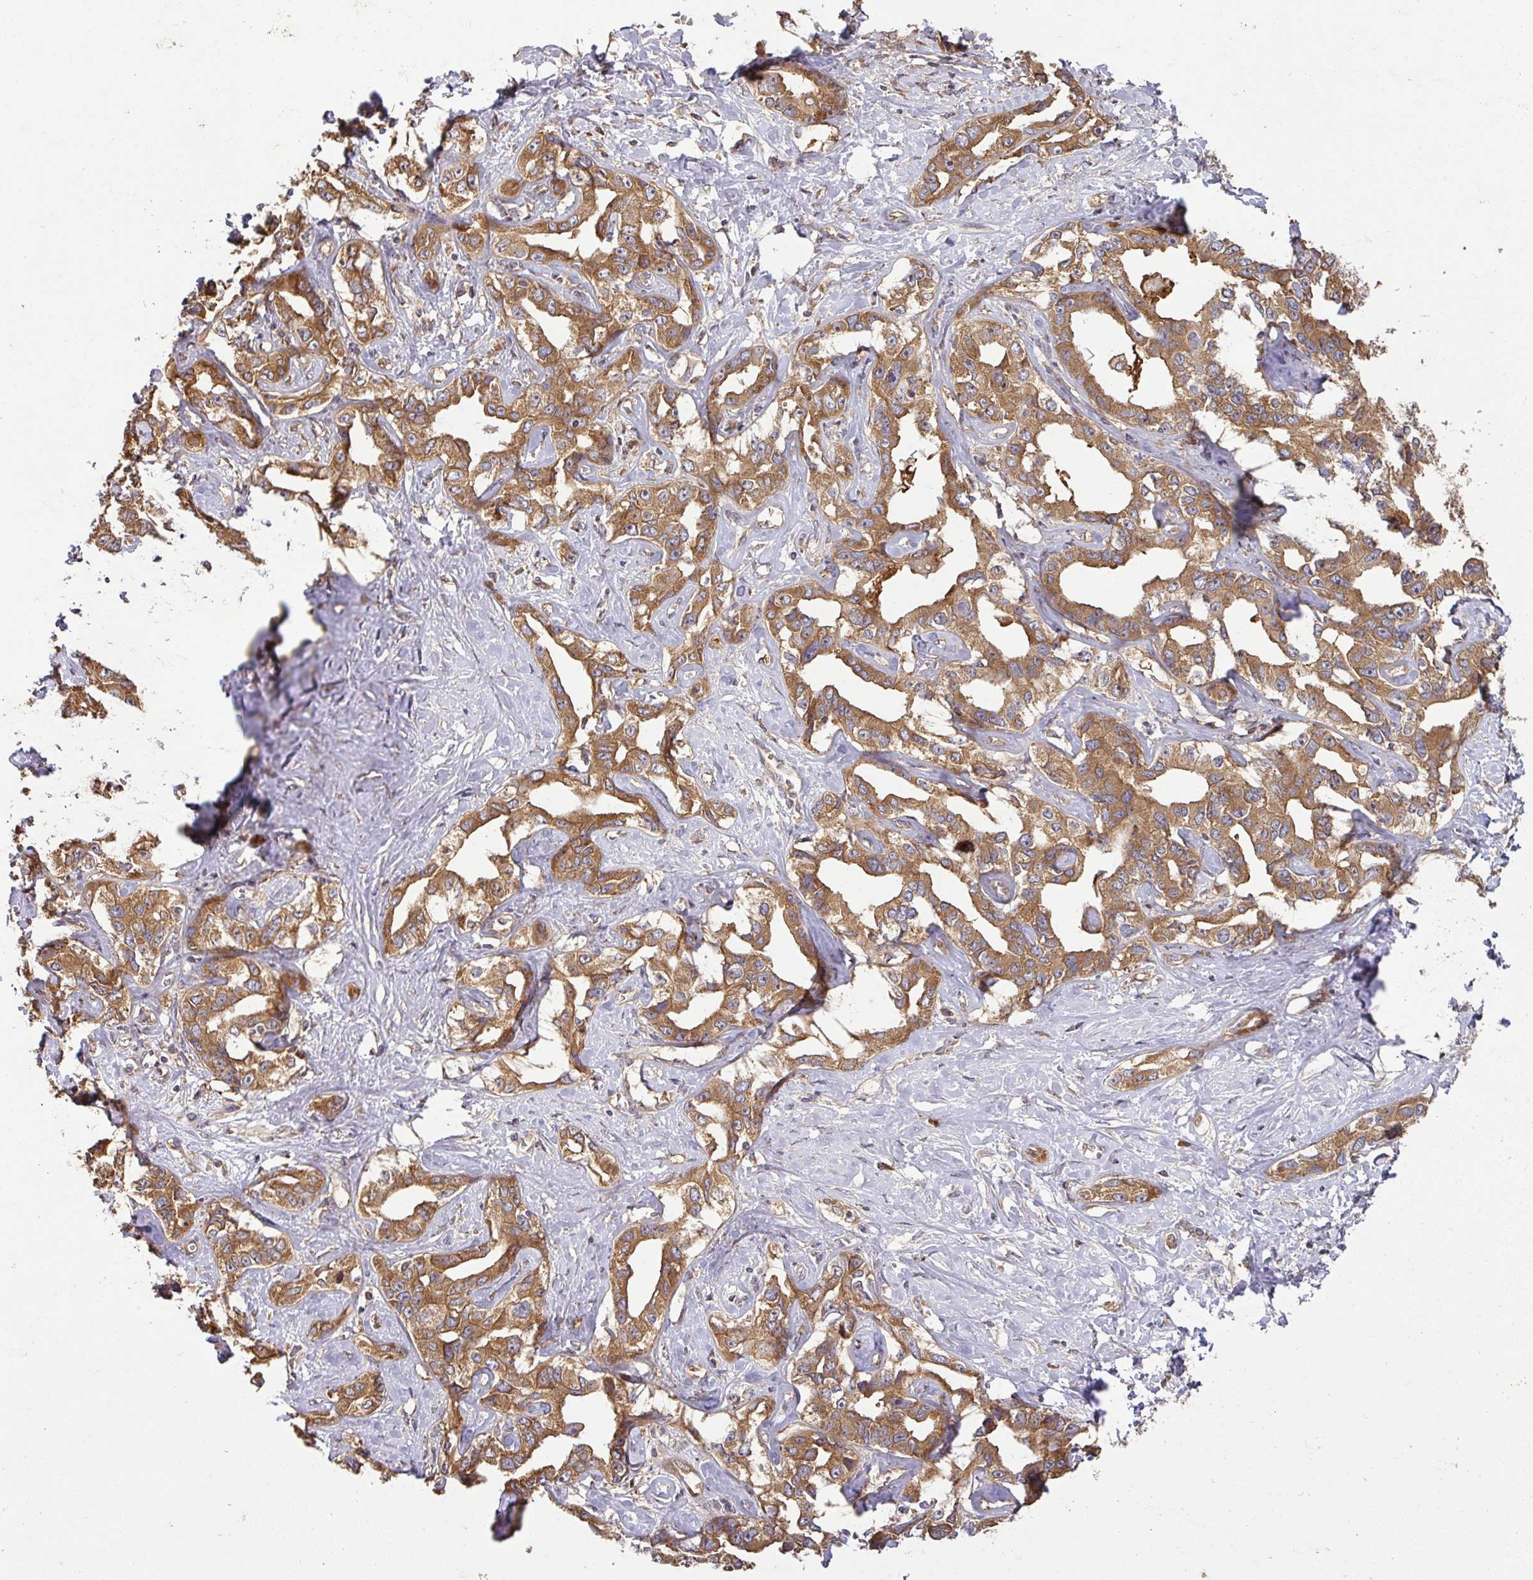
{"staining": {"intensity": "moderate", "quantity": ">75%", "location": "cytoplasmic/membranous"}, "tissue": "liver cancer", "cell_type": "Tumor cells", "image_type": "cancer", "snomed": [{"axis": "morphology", "description": "Cholangiocarcinoma"}, {"axis": "topography", "description": "Liver"}], "caption": "IHC image of human liver cancer (cholangiocarcinoma) stained for a protein (brown), which exhibits medium levels of moderate cytoplasmic/membranous staining in about >75% of tumor cells.", "gene": "GSPT1", "patient": {"sex": "male", "age": 59}}